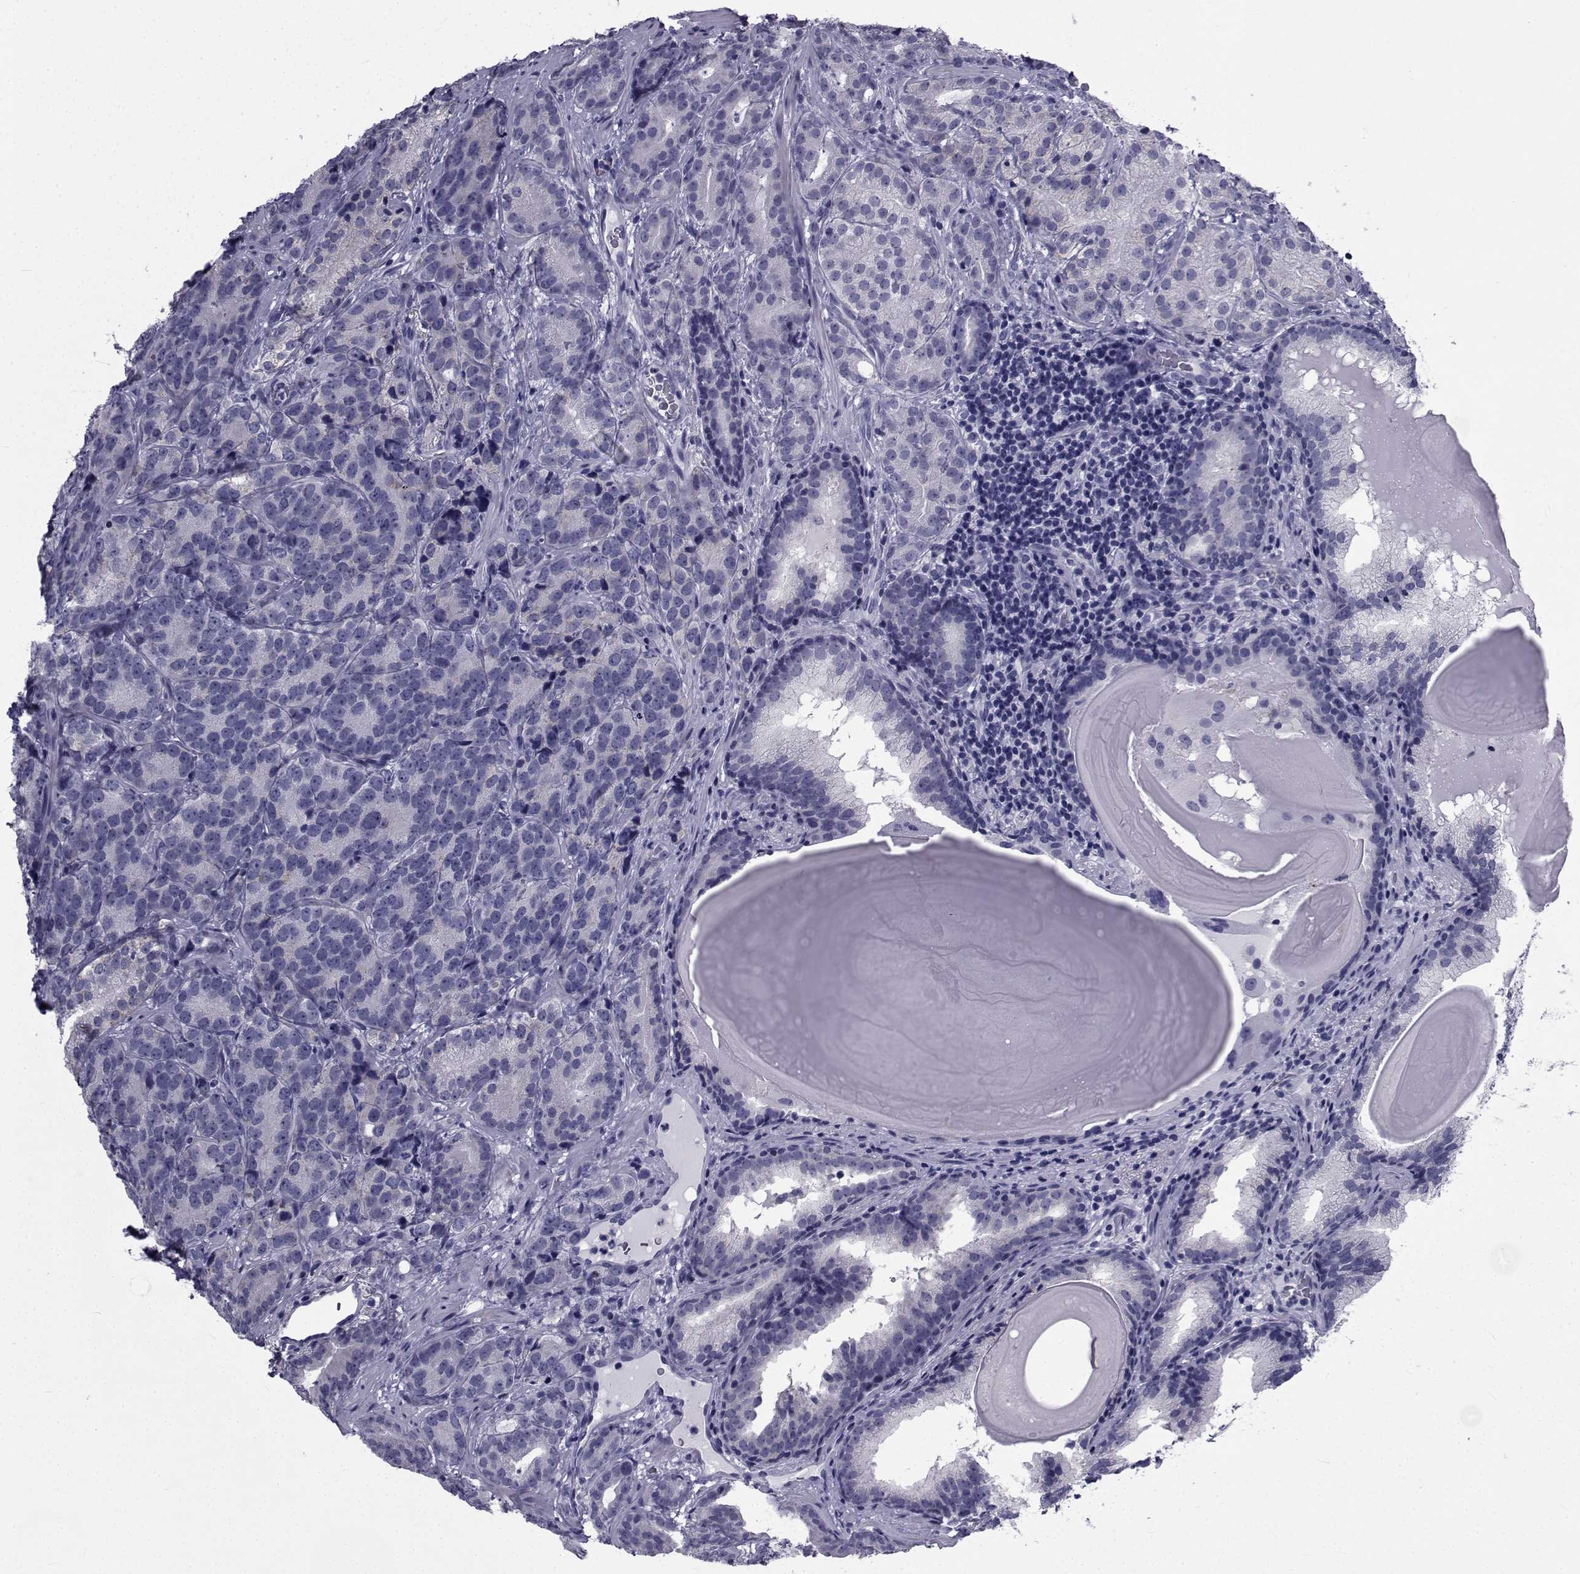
{"staining": {"intensity": "negative", "quantity": "none", "location": "none"}, "tissue": "prostate cancer", "cell_type": "Tumor cells", "image_type": "cancer", "snomed": [{"axis": "morphology", "description": "Adenocarcinoma, NOS"}, {"axis": "topography", "description": "Prostate"}], "caption": "Immunohistochemistry (IHC) photomicrograph of neoplastic tissue: human prostate adenocarcinoma stained with DAB (3,3'-diaminobenzidine) demonstrates no significant protein staining in tumor cells. (Stains: DAB immunohistochemistry (IHC) with hematoxylin counter stain, Microscopy: brightfield microscopy at high magnification).", "gene": "PDE6H", "patient": {"sex": "male", "age": 71}}